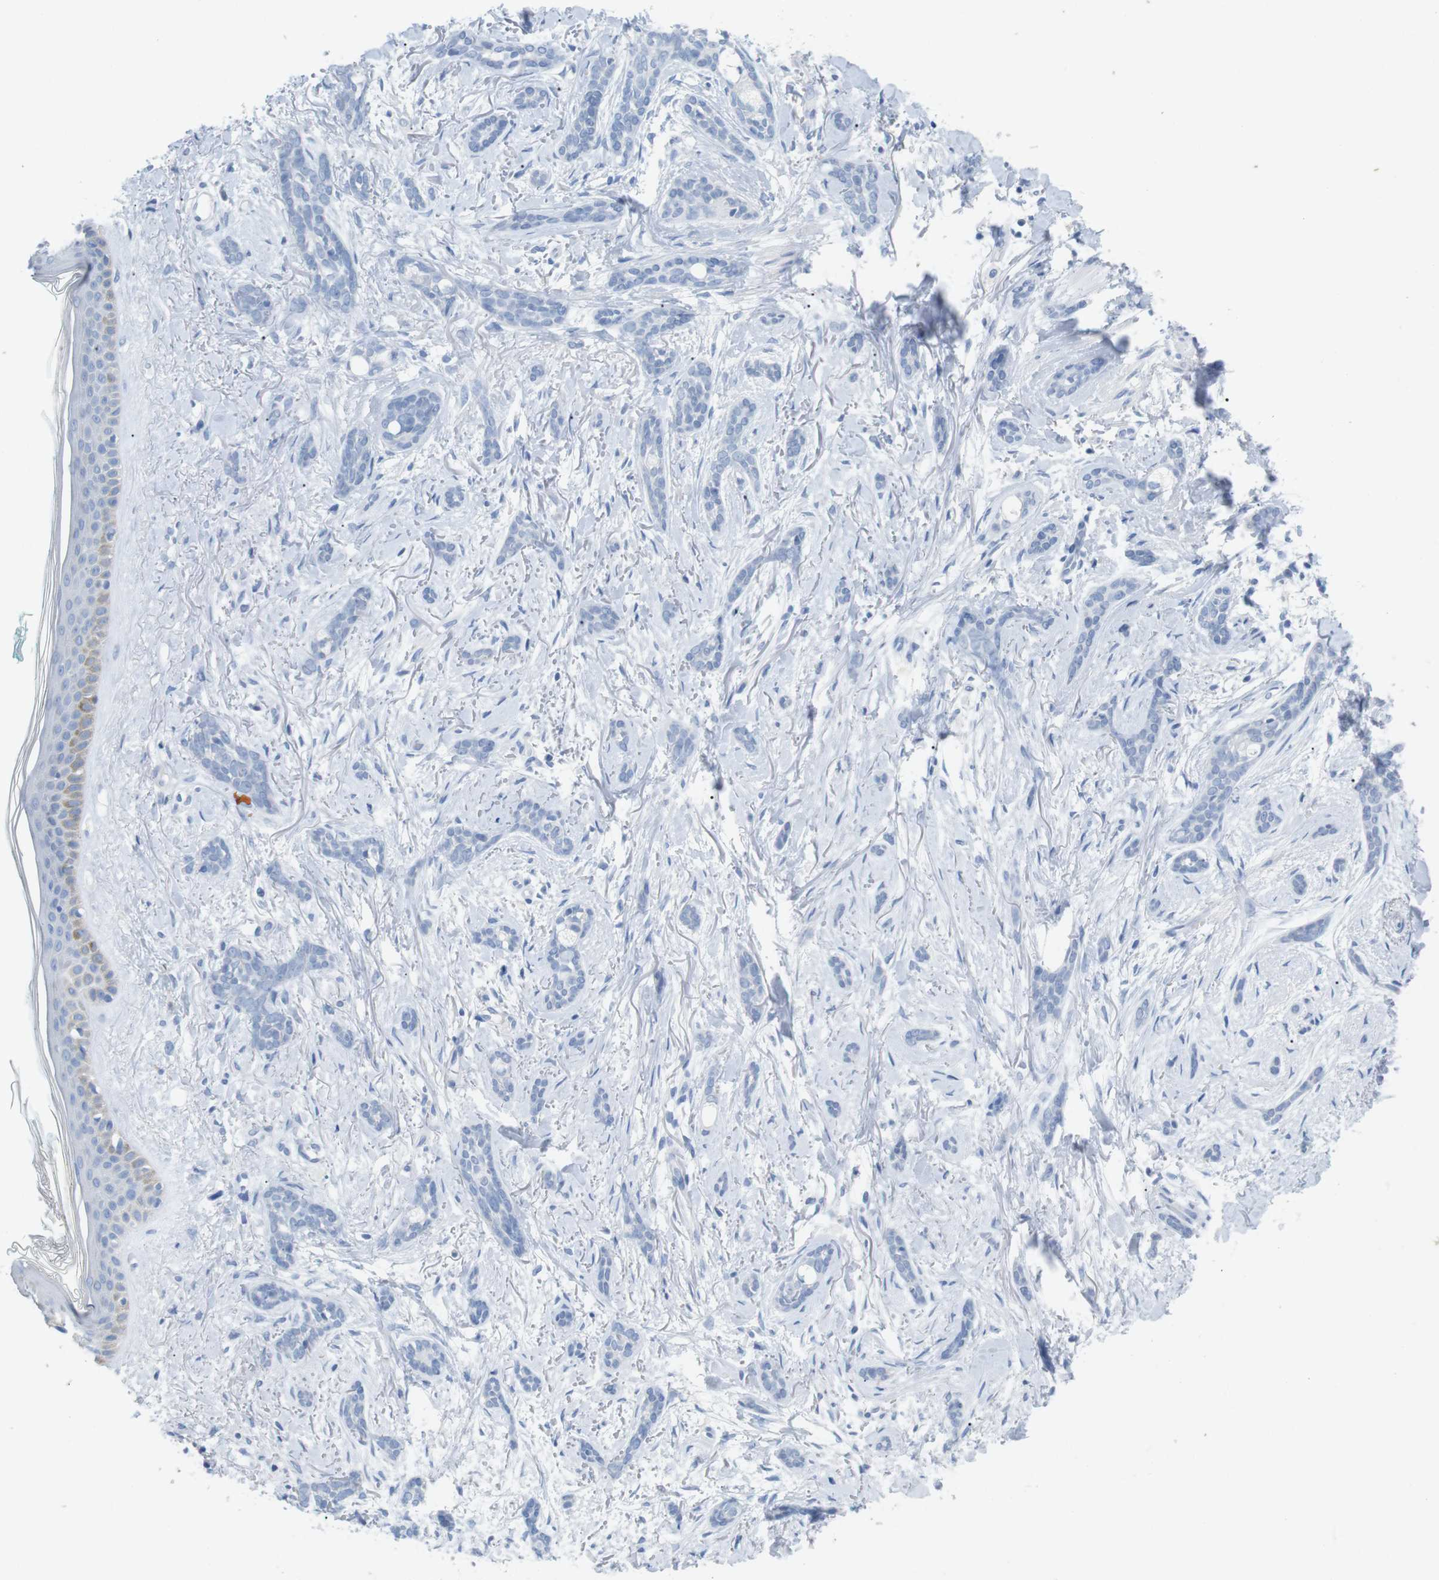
{"staining": {"intensity": "negative", "quantity": "none", "location": "none"}, "tissue": "skin cancer", "cell_type": "Tumor cells", "image_type": "cancer", "snomed": [{"axis": "morphology", "description": "Basal cell carcinoma"}, {"axis": "morphology", "description": "Adnexal tumor, benign"}, {"axis": "topography", "description": "Skin"}], "caption": "This micrograph is of skin cancer (basal cell carcinoma) stained with immunohistochemistry (IHC) to label a protein in brown with the nuclei are counter-stained blue. There is no expression in tumor cells.", "gene": "HBG2", "patient": {"sex": "female", "age": 42}}